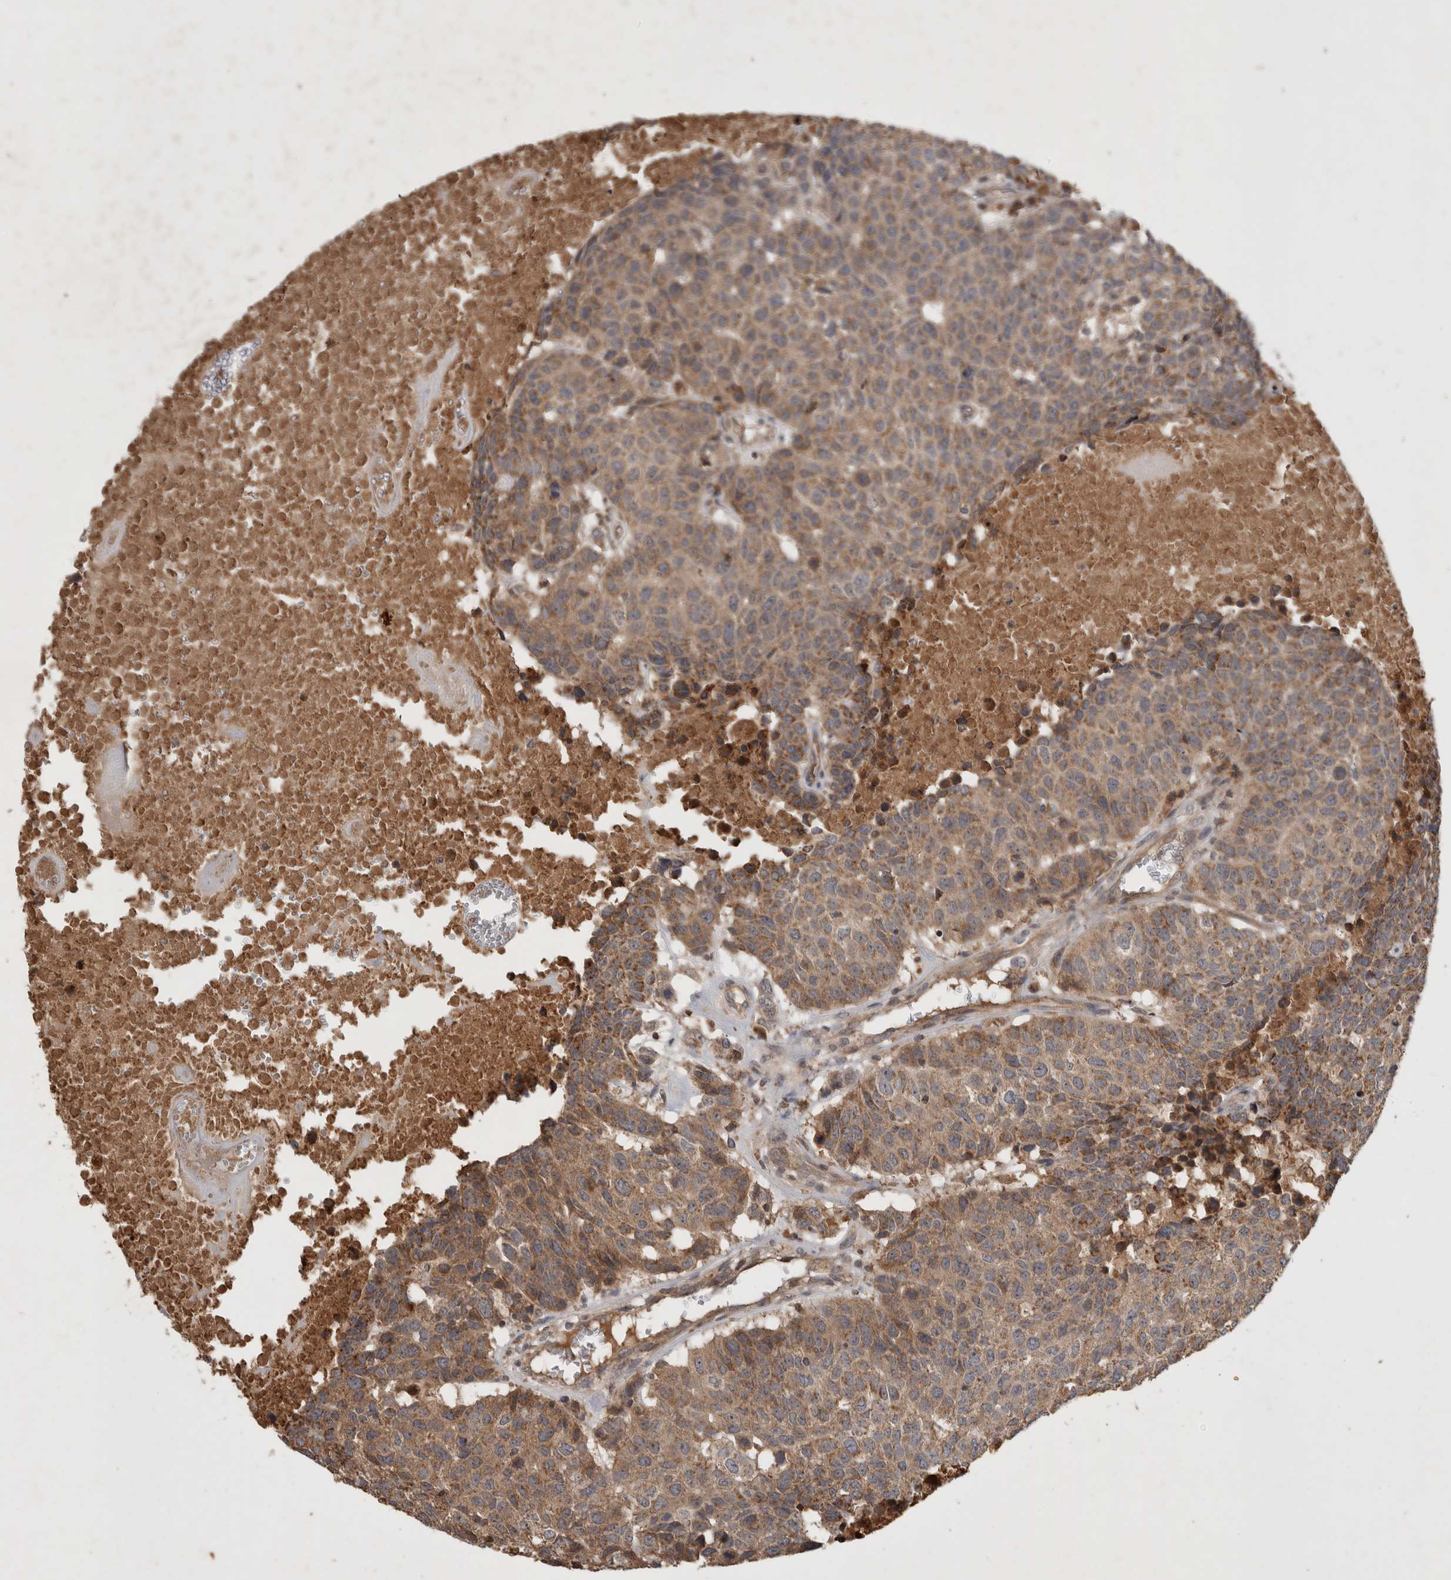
{"staining": {"intensity": "moderate", "quantity": ">75%", "location": "cytoplasmic/membranous"}, "tissue": "head and neck cancer", "cell_type": "Tumor cells", "image_type": "cancer", "snomed": [{"axis": "morphology", "description": "Squamous cell carcinoma, NOS"}, {"axis": "topography", "description": "Head-Neck"}], "caption": "High-magnification brightfield microscopy of head and neck cancer stained with DAB (3,3'-diaminobenzidine) (brown) and counterstained with hematoxylin (blue). tumor cells exhibit moderate cytoplasmic/membranous positivity is seen in approximately>75% of cells.", "gene": "SERAC1", "patient": {"sex": "male", "age": 66}}